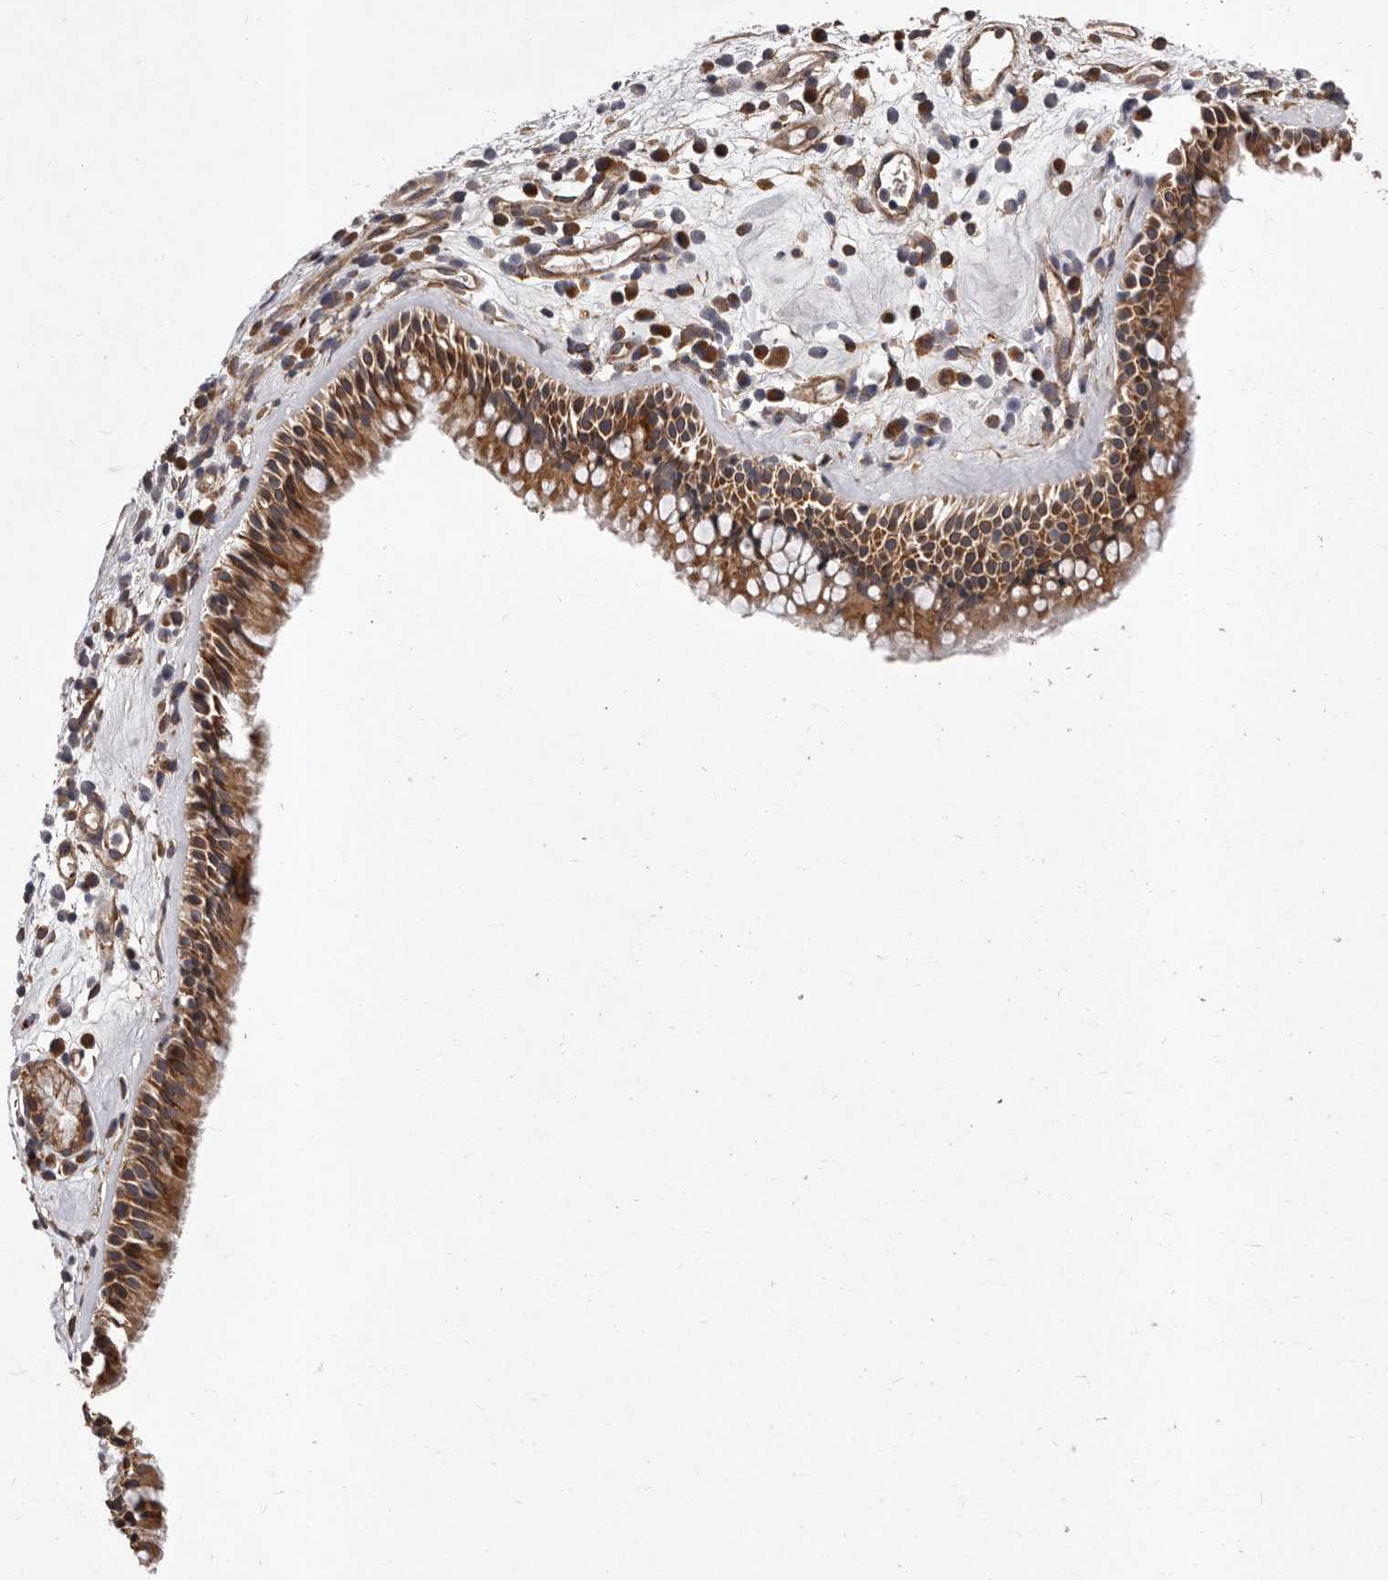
{"staining": {"intensity": "moderate", "quantity": ">75%", "location": "cytoplasmic/membranous"}, "tissue": "nasopharynx", "cell_type": "Respiratory epithelial cells", "image_type": "normal", "snomed": [{"axis": "morphology", "description": "Normal tissue, NOS"}, {"axis": "morphology", "description": "Inflammation, NOS"}, {"axis": "morphology", "description": "Malignant melanoma, Metastatic site"}, {"axis": "topography", "description": "Nasopharynx"}], "caption": "IHC of unremarkable nasopharynx exhibits medium levels of moderate cytoplasmic/membranous positivity in approximately >75% of respiratory epithelial cells. The staining is performed using DAB brown chromogen to label protein expression. The nuclei are counter-stained blue using hematoxylin.", "gene": "GADD45B", "patient": {"sex": "male", "age": 70}}